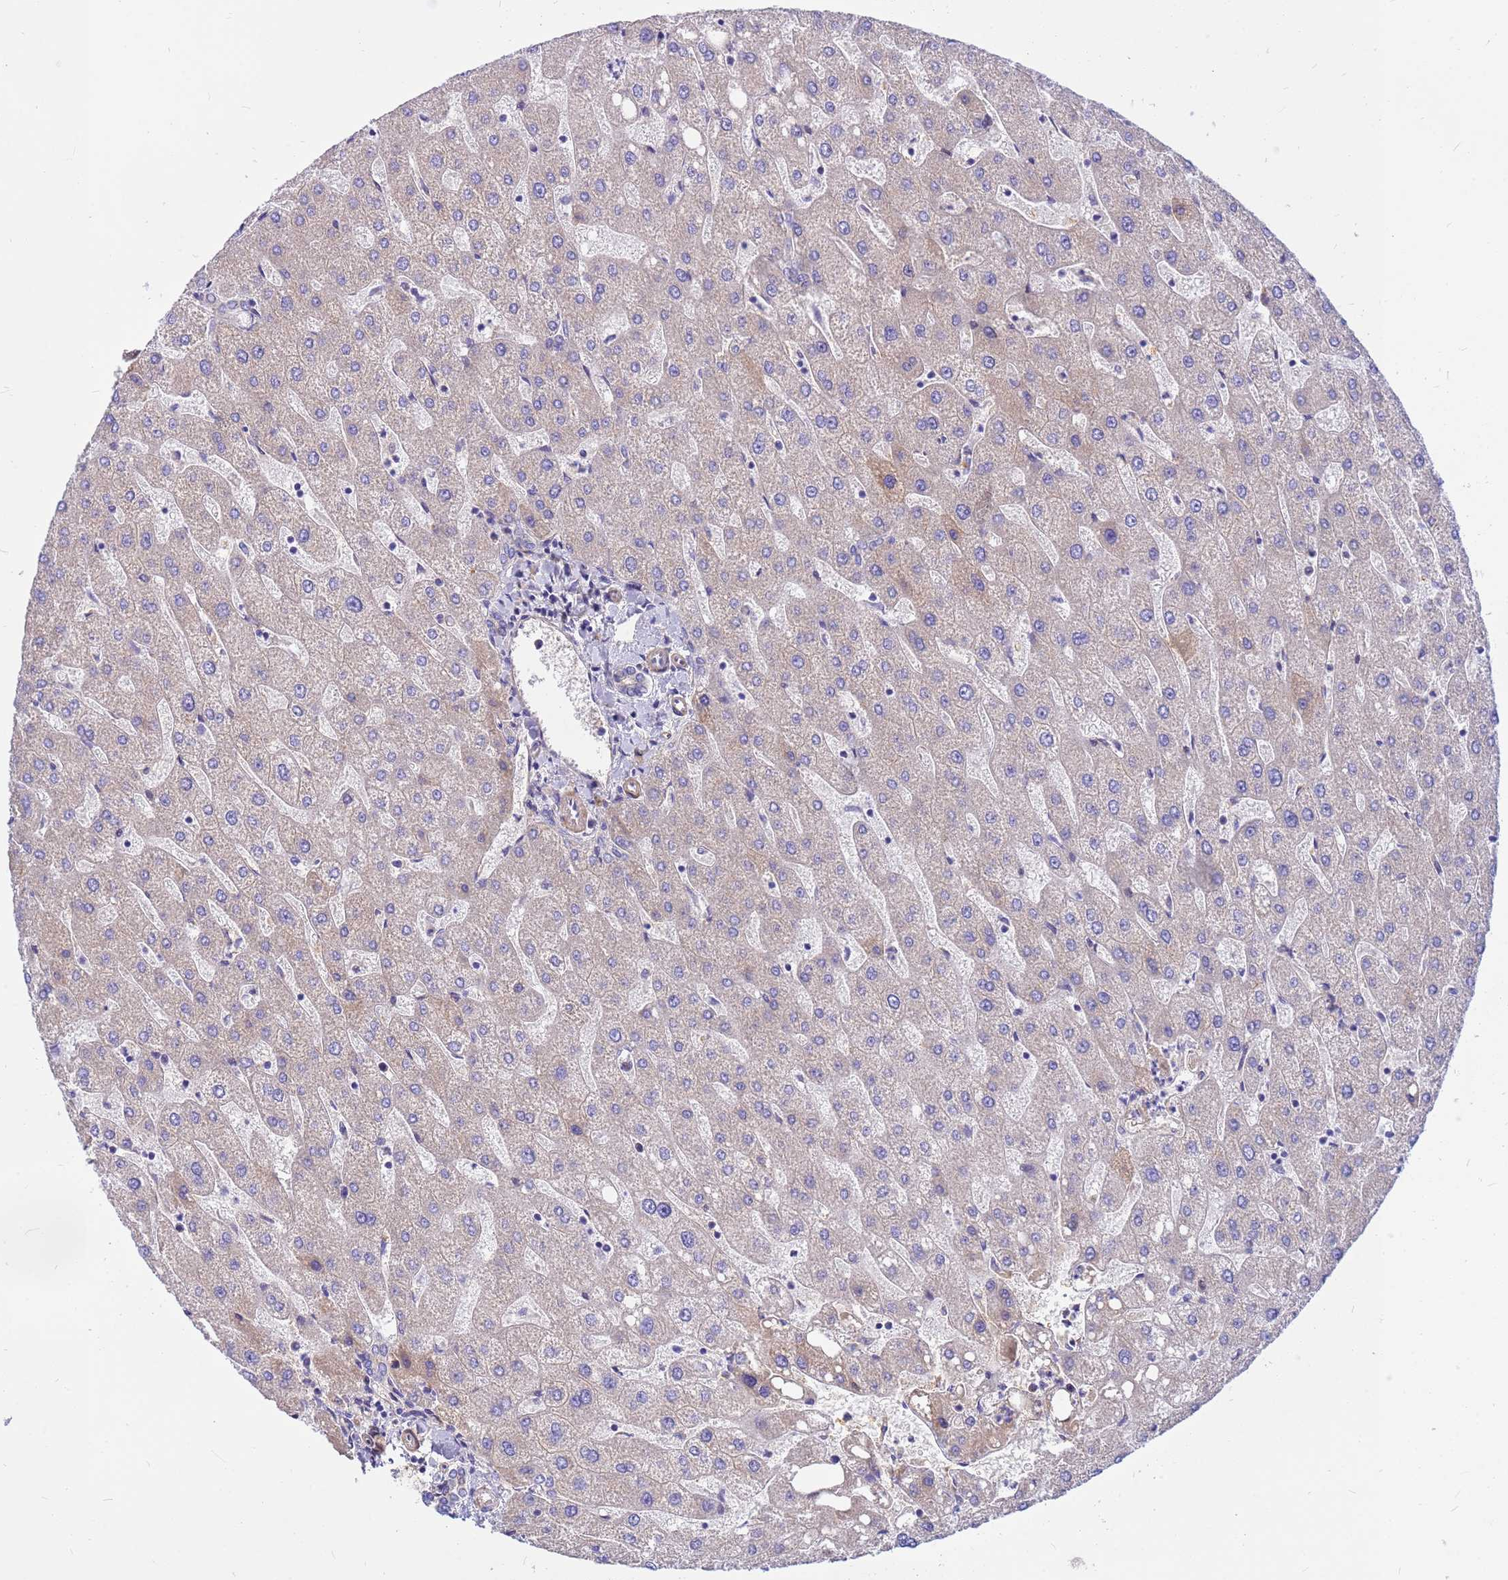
{"staining": {"intensity": "negative", "quantity": "none", "location": "none"}, "tissue": "liver", "cell_type": "Cholangiocytes", "image_type": "normal", "snomed": [{"axis": "morphology", "description": "Normal tissue, NOS"}, {"axis": "topography", "description": "Liver"}], "caption": "A micrograph of liver stained for a protein exhibits no brown staining in cholangiocytes. The staining is performed using DAB (3,3'-diaminobenzidine) brown chromogen with nuclei counter-stained in using hematoxylin.", "gene": "CRHBP", "patient": {"sex": "male", "age": 67}}